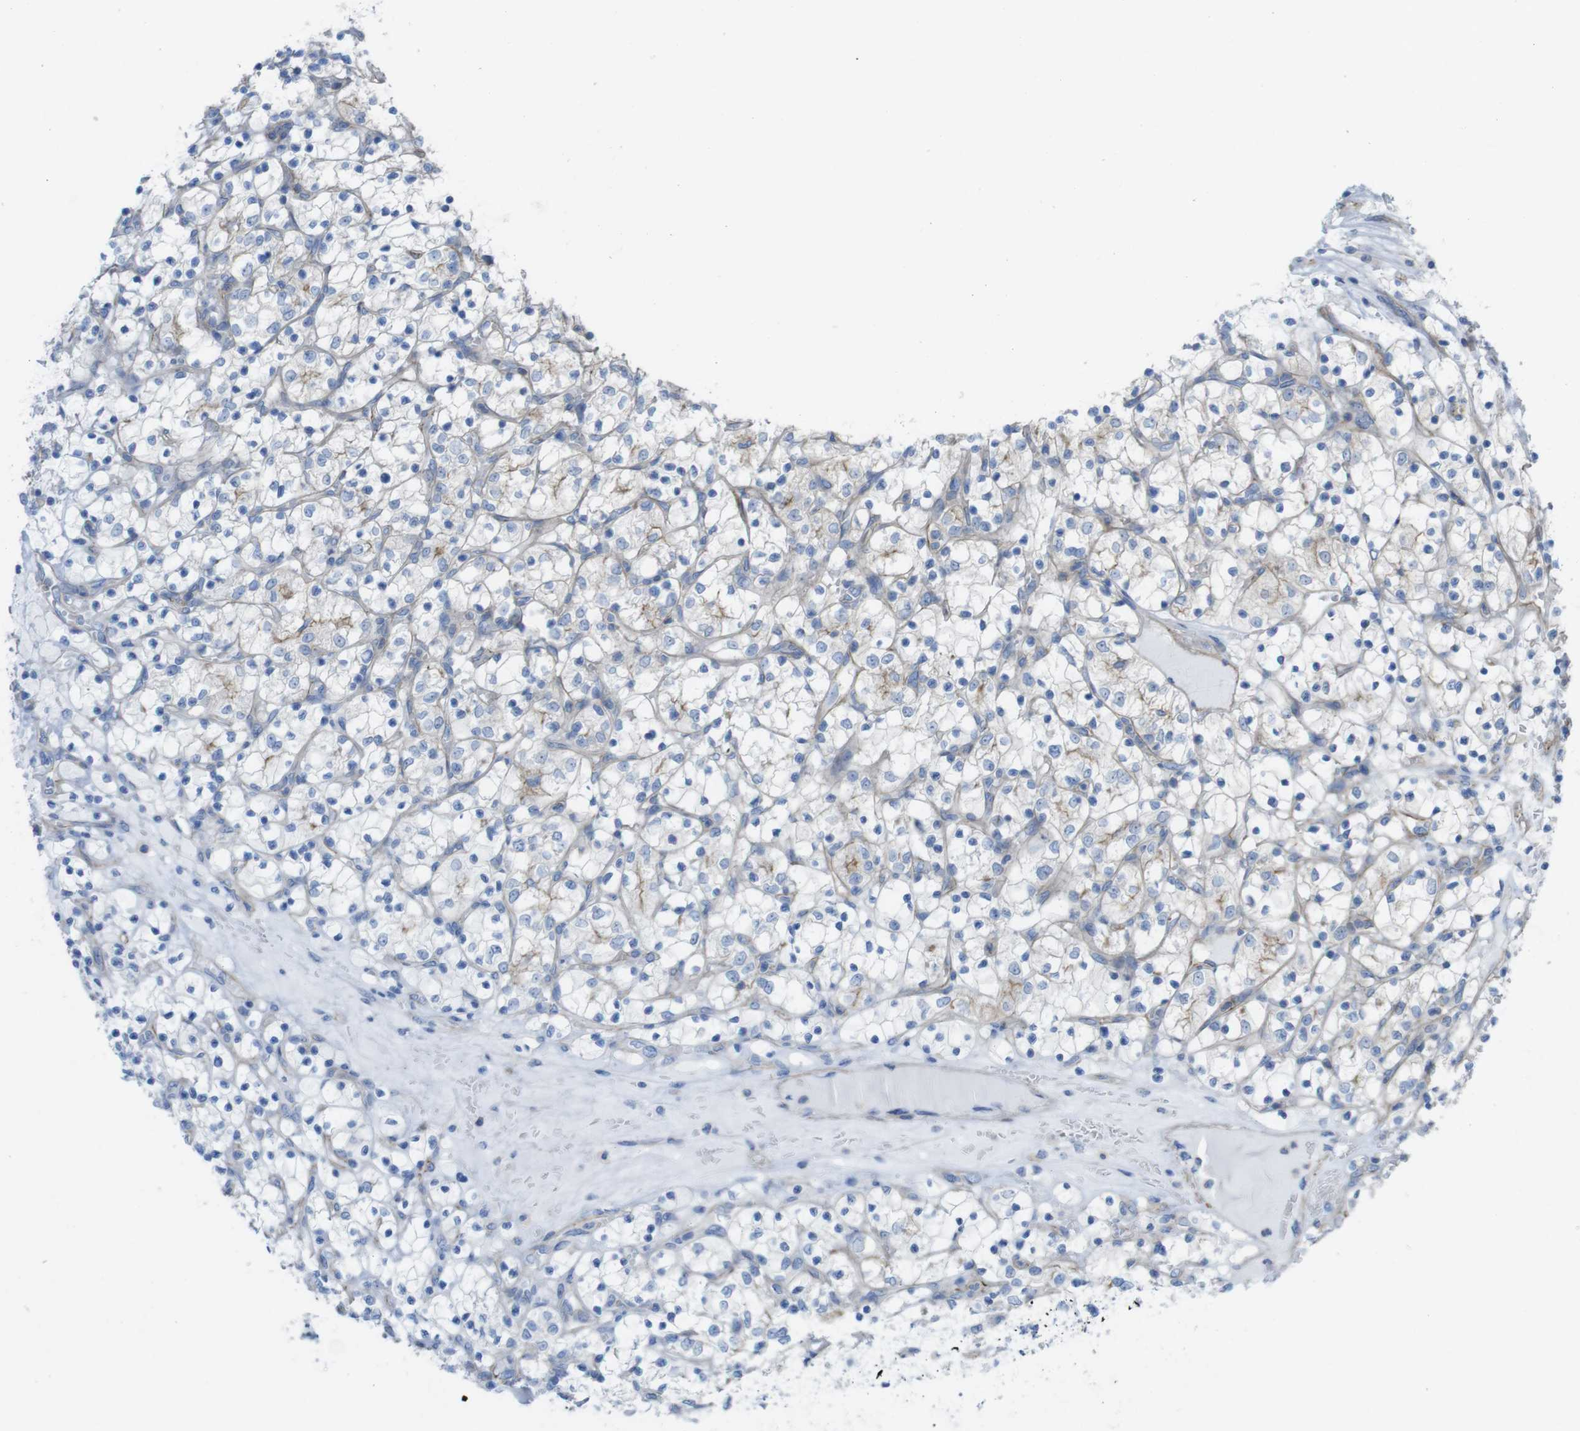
{"staining": {"intensity": "weak", "quantity": "<25%", "location": "cytoplasmic/membranous"}, "tissue": "renal cancer", "cell_type": "Tumor cells", "image_type": "cancer", "snomed": [{"axis": "morphology", "description": "Adenocarcinoma, NOS"}, {"axis": "topography", "description": "Kidney"}], "caption": "Adenocarcinoma (renal) was stained to show a protein in brown. There is no significant expression in tumor cells.", "gene": "PREX2", "patient": {"sex": "female", "age": 69}}